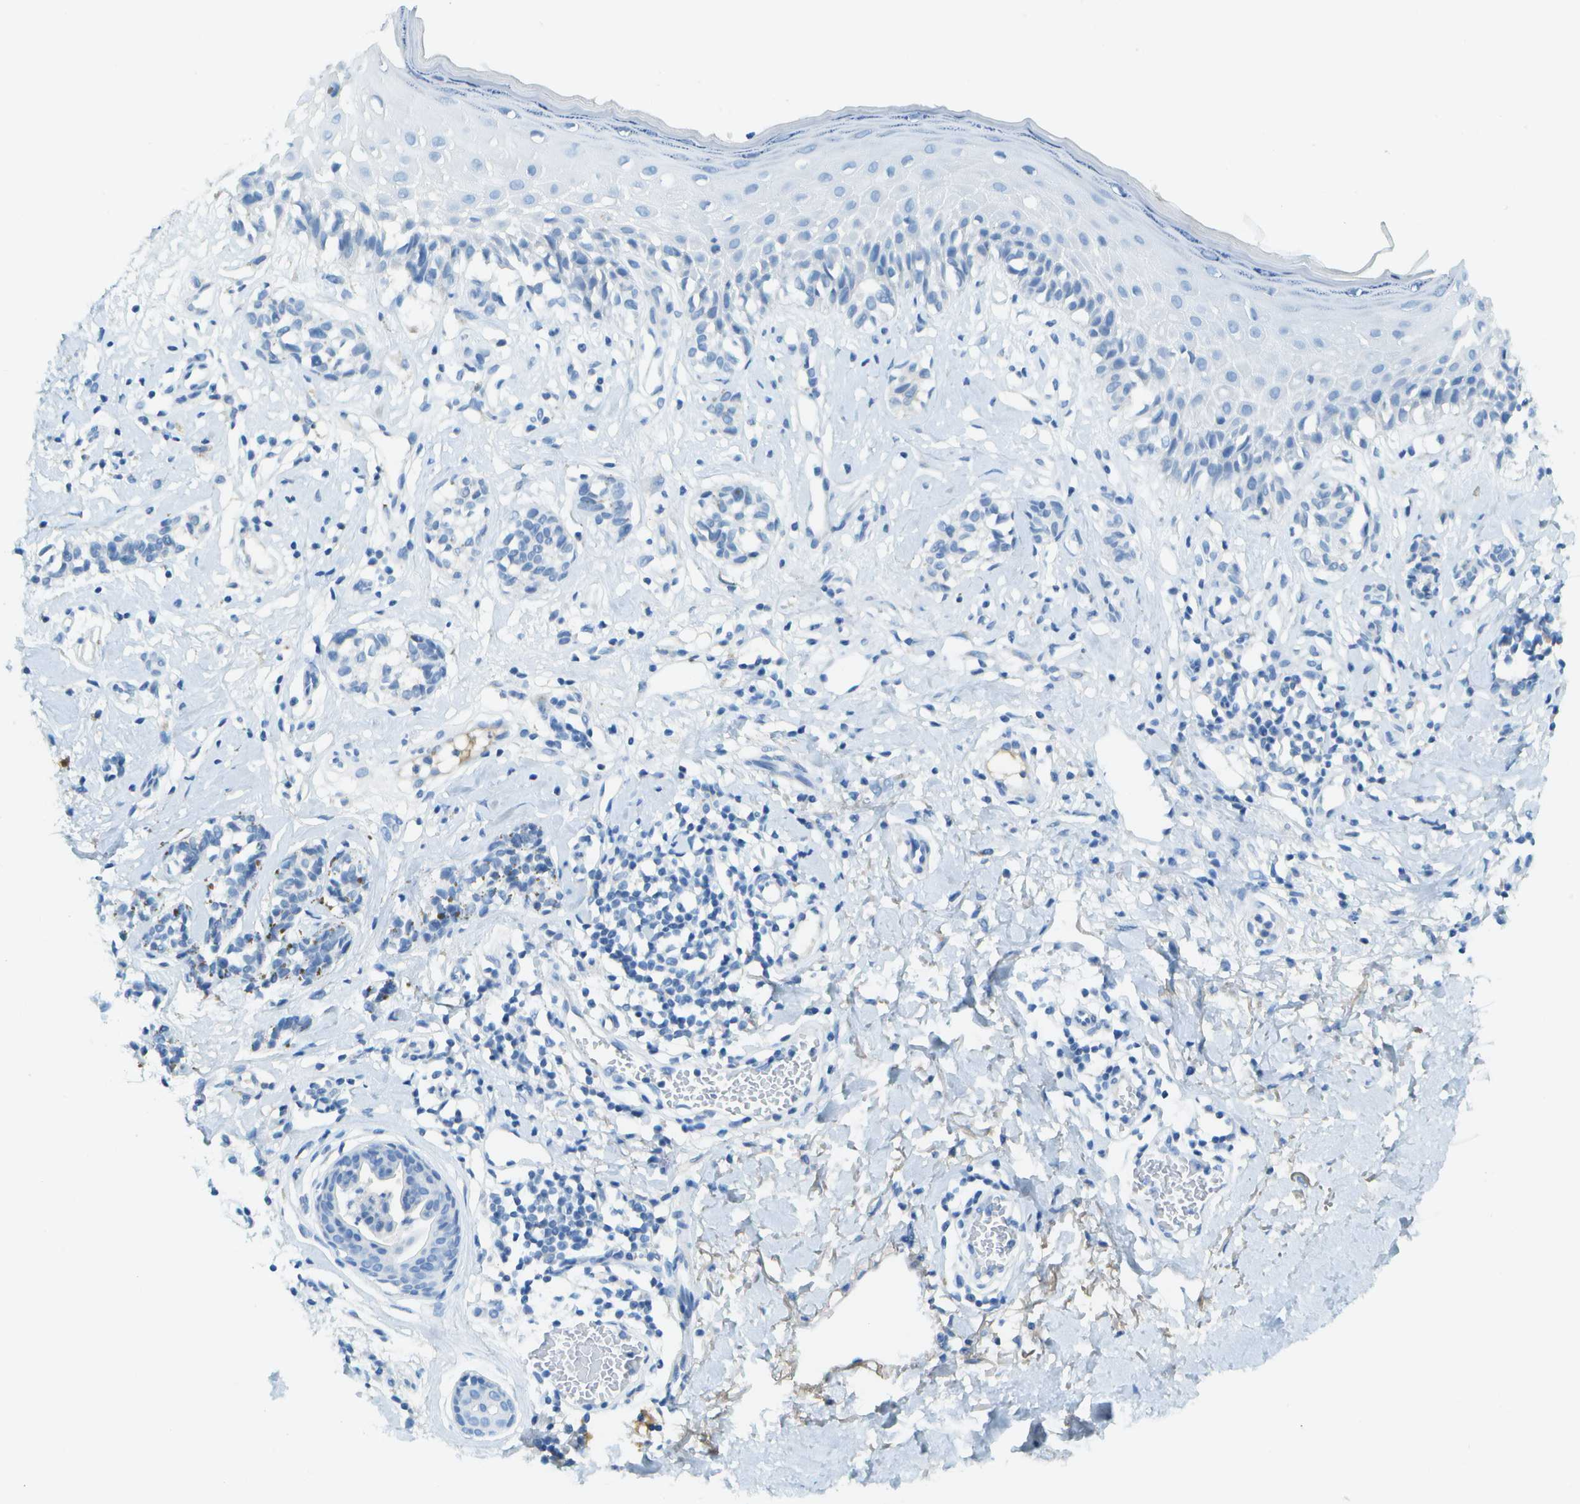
{"staining": {"intensity": "negative", "quantity": "none", "location": "none"}, "tissue": "melanoma", "cell_type": "Tumor cells", "image_type": "cancer", "snomed": [{"axis": "morphology", "description": "Malignant melanoma, NOS"}, {"axis": "topography", "description": "Skin"}], "caption": "Melanoma was stained to show a protein in brown. There is no significant positivity in tumor cells.", "gene": "C1S", "patient": {"sex": "male", "age": 64}}